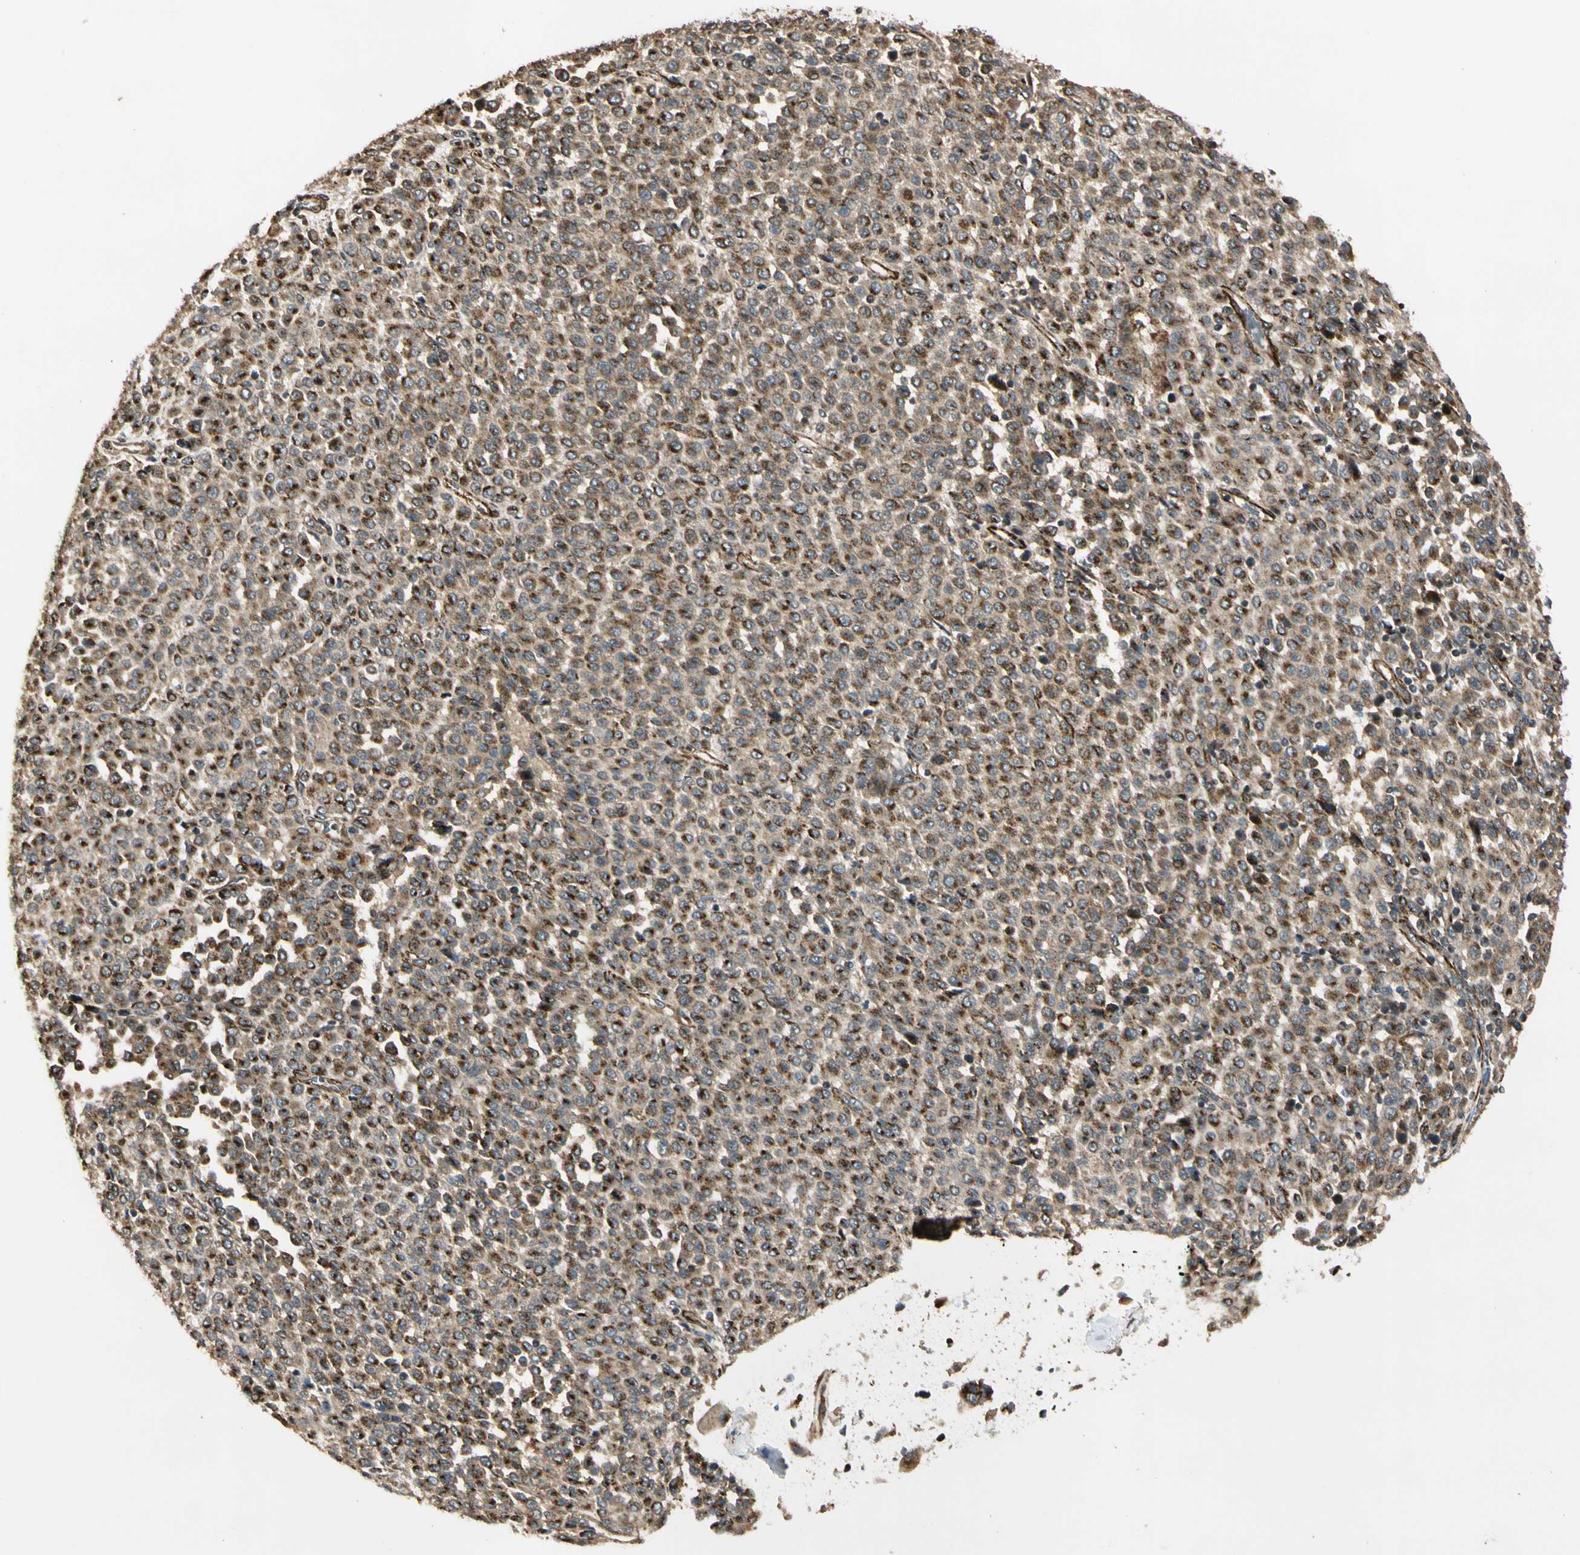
{"staining": {"intensity": "moderate", "quantity": ">75%", "location": "cytoplasmic/membranous"}, "tissue": "melanoma", "cell_type": "Tumor cells", "image_type": "cancer", "snomed": [{"axis": "morphology", "description": "Malignant melanoma, Metastatic site"}, {"axis": "topography", "description": "Pancreas"}], "caption": "Protein staining of malignant melanoma (metastatic site) tissue reveals moderate cytoplasmic/membranous expression in approximately >75% of tumor cells.", "gene": "GCK", "patient": {"sex": "female", "age": 30}}